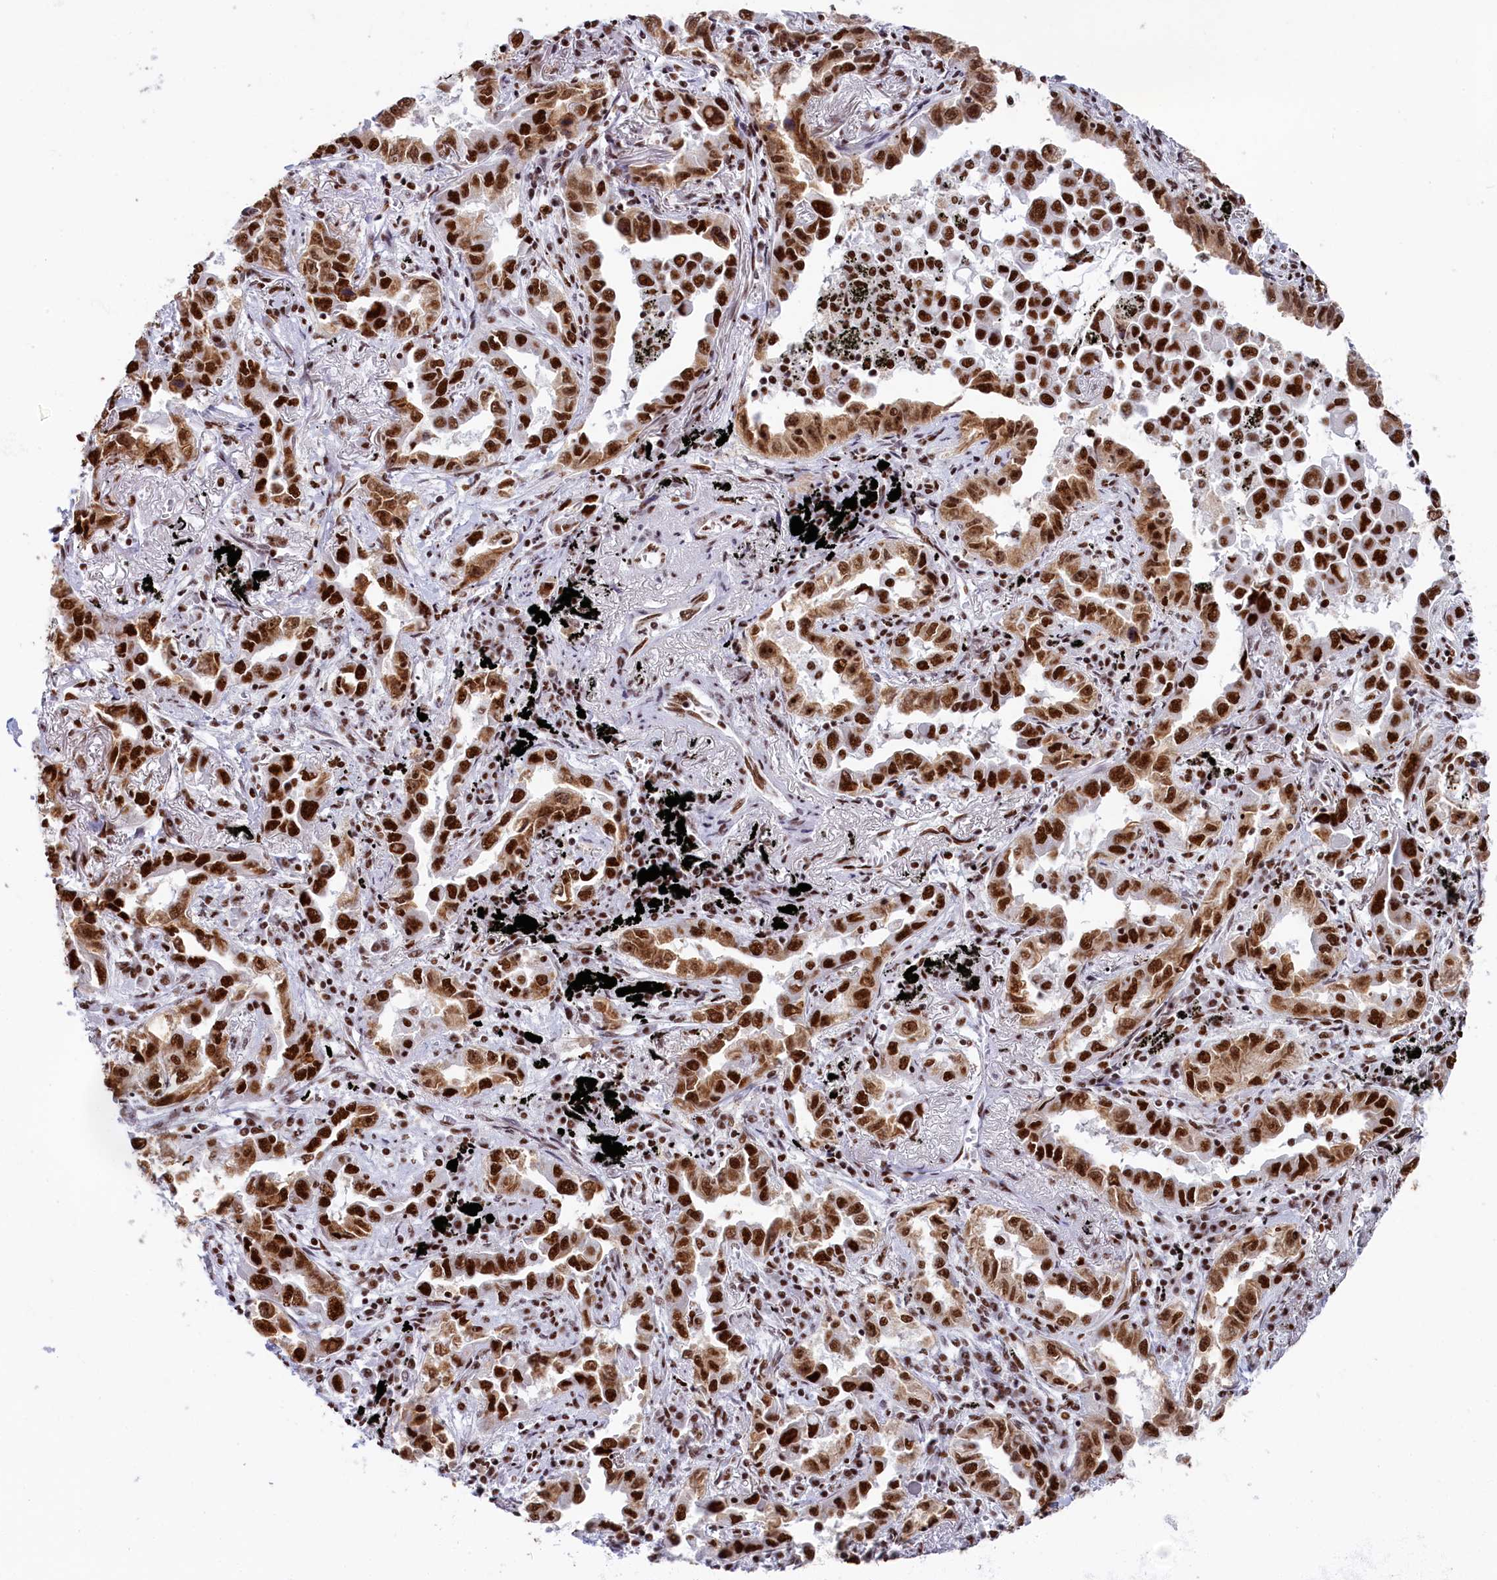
{"staining": {"intensity": "strong", "quantity": ">75%", "location": "nuclear"}, "tissue": "lung cancer", "cell_type": "Tumor cells", "image_type": "cancer", "snomed": [{"axis": "morphology", "description": "Adenocarcinoma, NOS"}, {"axis": "topography", "description": "Lung"}], "caption": "Immunohistochemistry of lung adenocarcinoma exhibits high levels of strong nuclear positivity in about >75% of tumor cells. (DAB IHC, brown staining for protein, blue staining for nuclei).", "gene": "SNRNP70", "patient": {"sex": "male", "age": 67}}